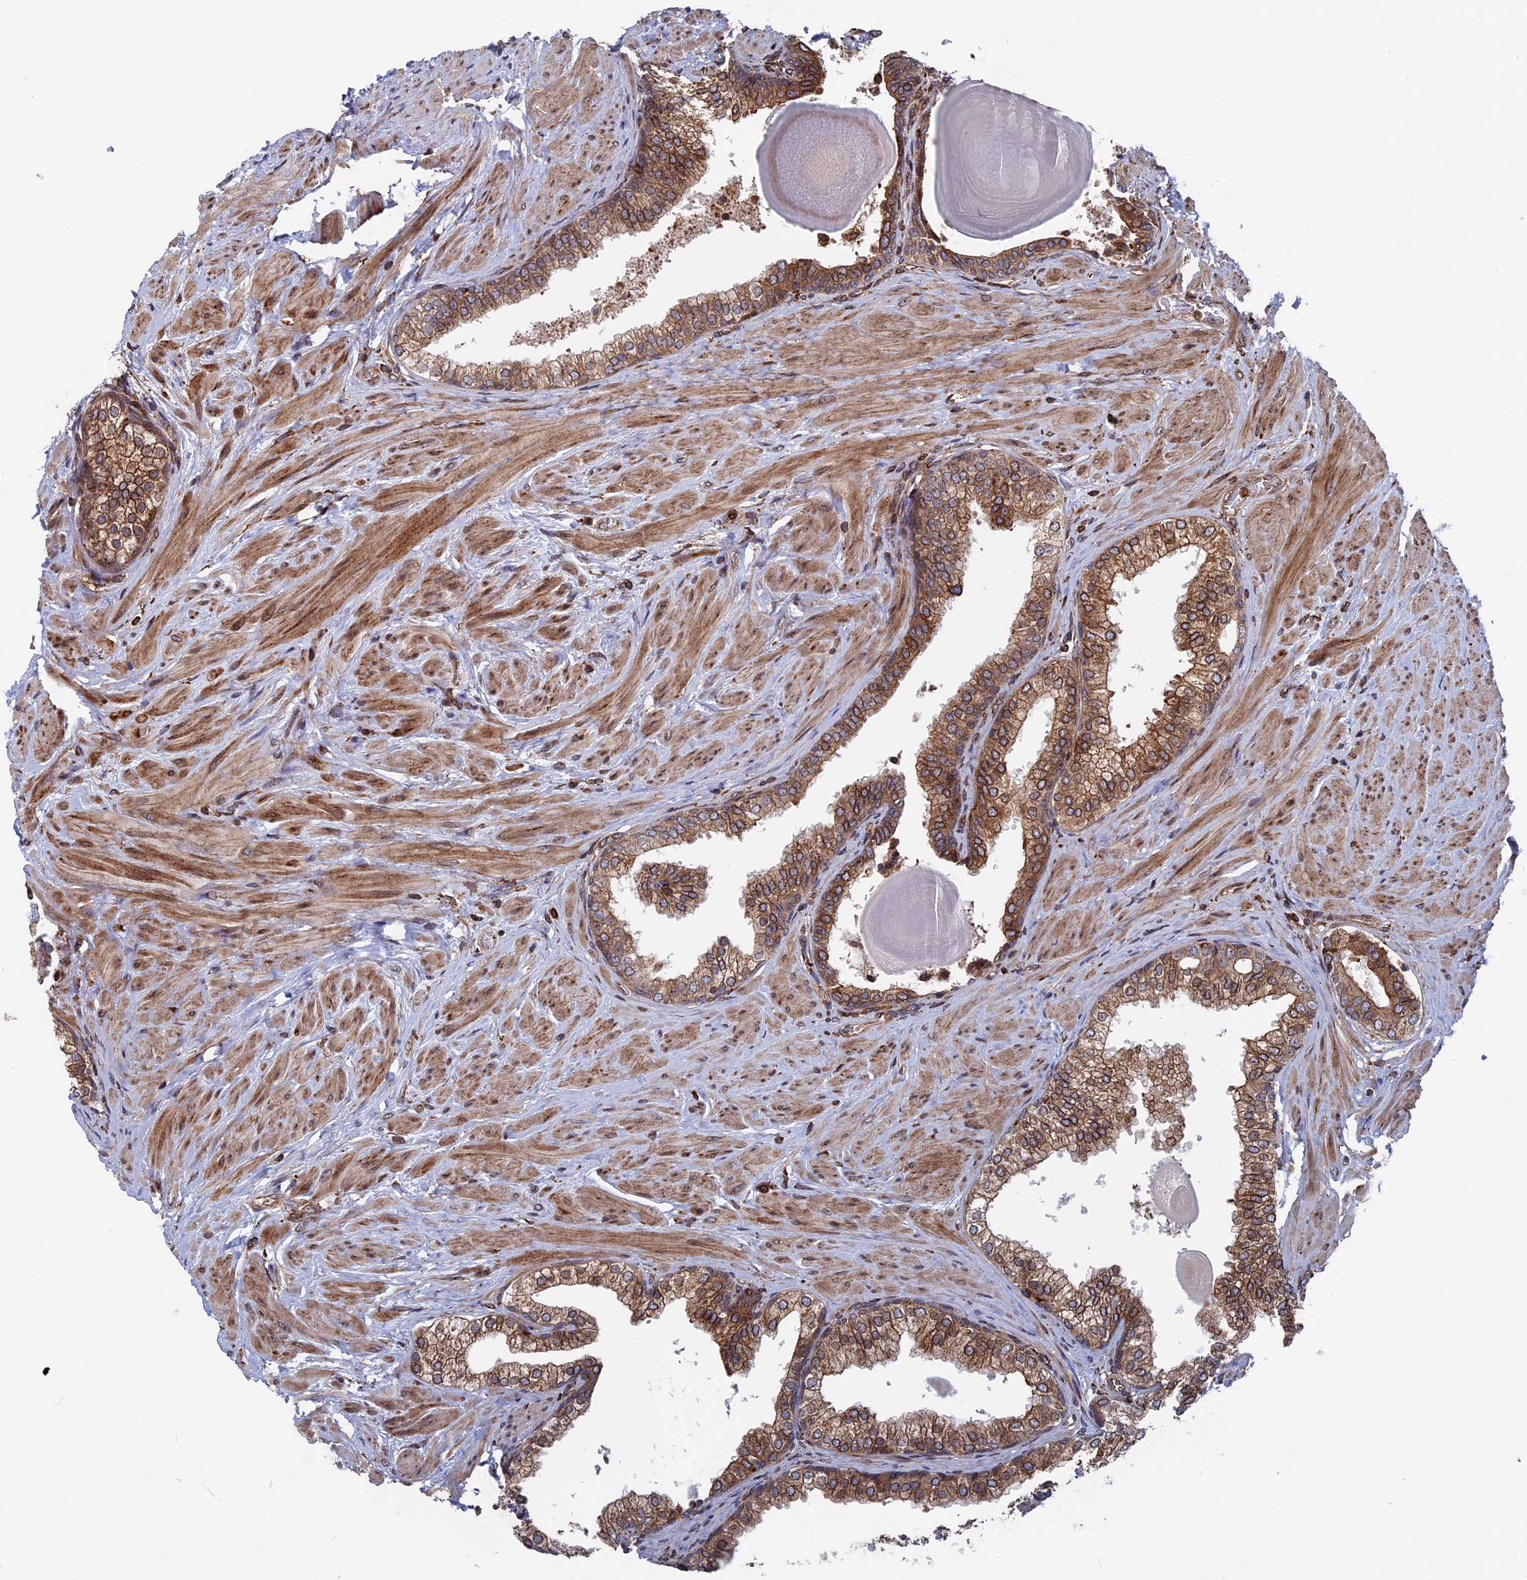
{"staining": {"intensity": "strong", "quantity": ">75%", "location": "cytoplasmic/membranous"}, "tissue": "prostate", "cell_type": "Glandular cells", "image_type": "normal", "snomed": [{"axis": "morphology", "description": "Normal tissue, NOS"}, {"axis": "topography", "description": "Prostate"}], "caption": "Immunohistochemistry (IHC) (DAB) staining of normal human prostate reveals strong cytoplasmic/membranous protein staining in about >75% of glandular cells. (Brightfield microscopy of DAB IHC at high magnification).", "gene": "RPUSD1", "patient": {"sex": "male", "age": 48}}